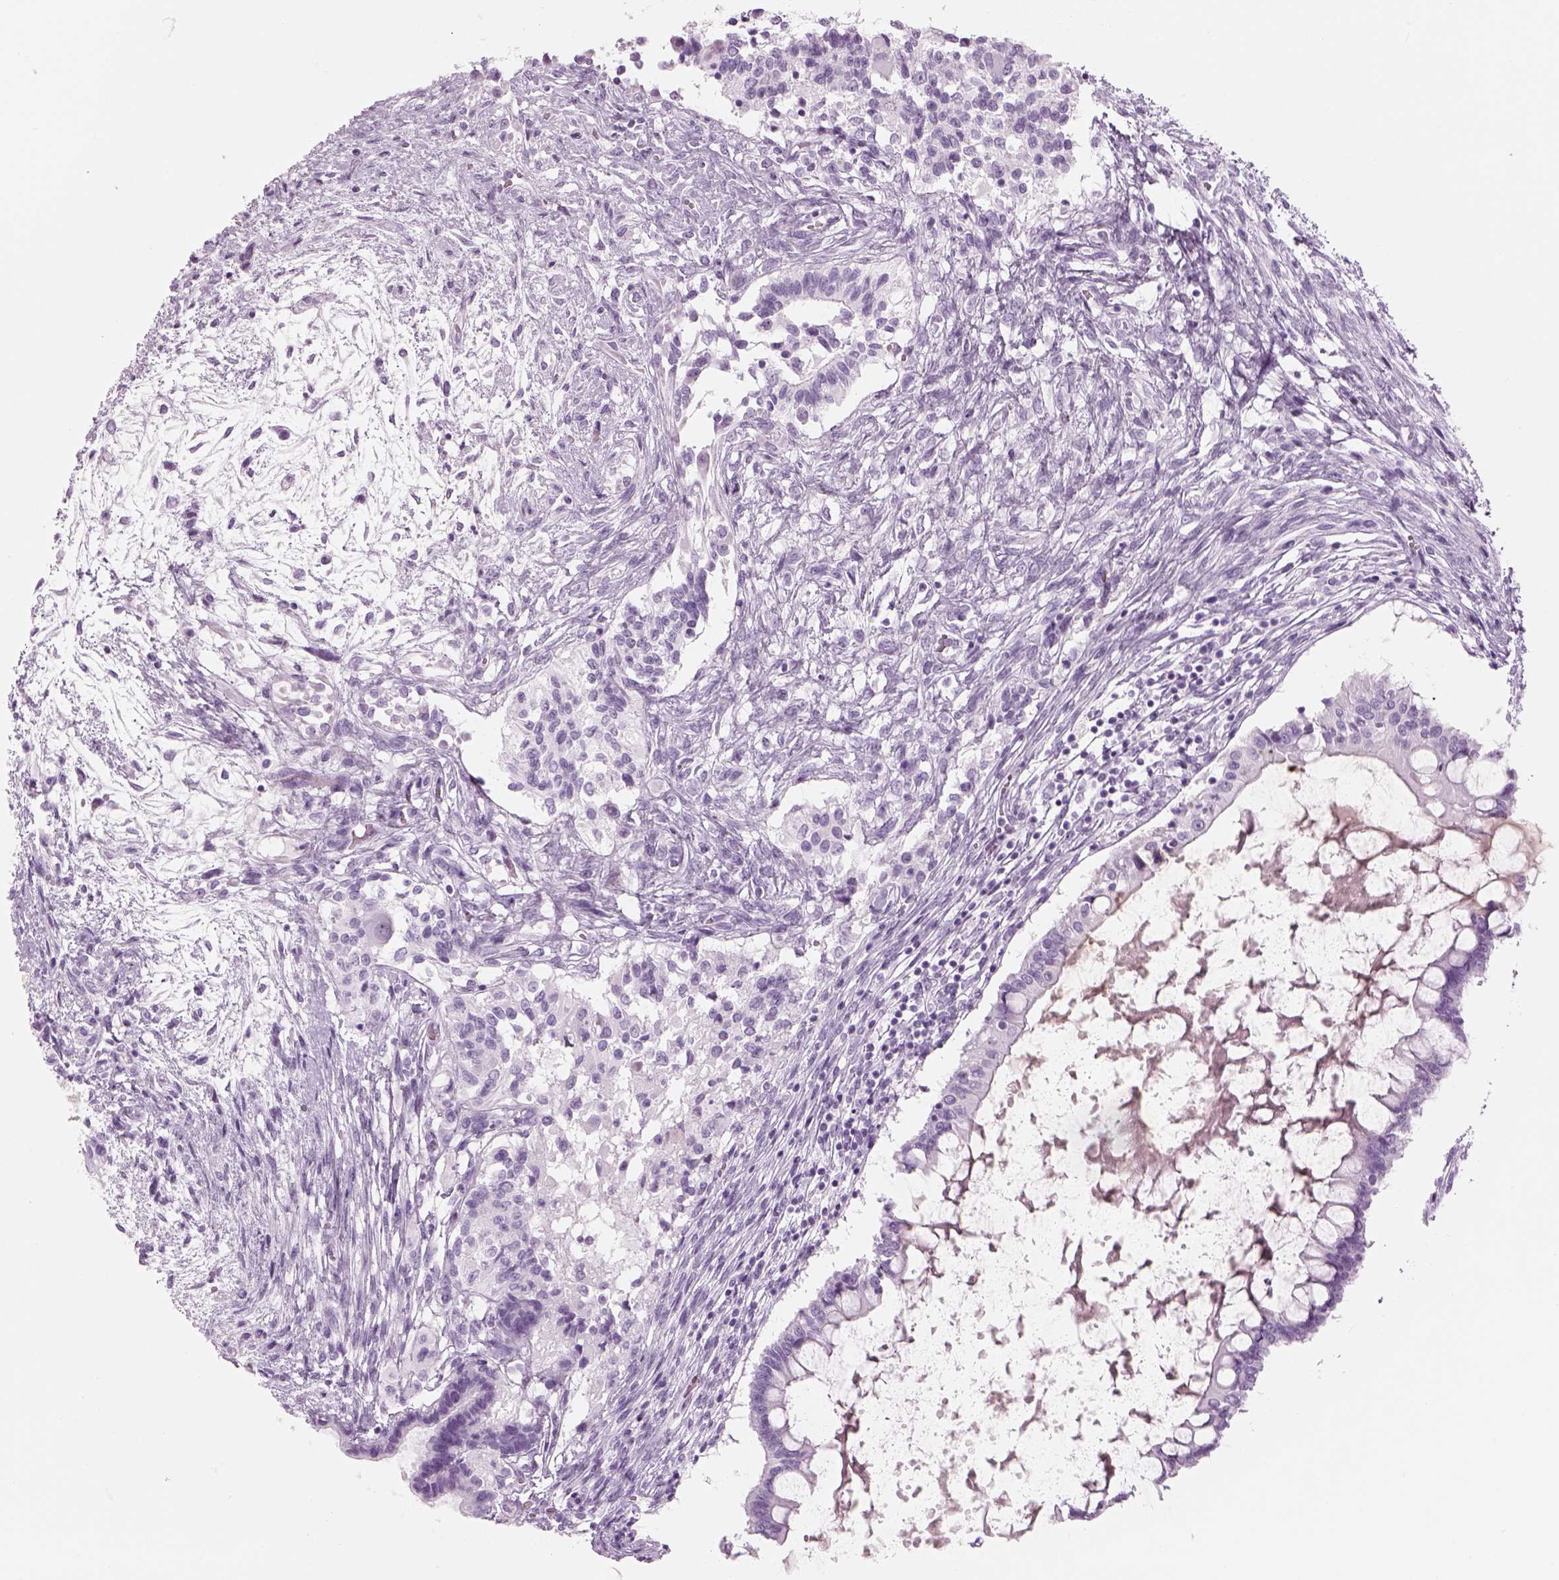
{"staining": {"intensity": "negative", "quantity": "none", "location": "none"}, "tissue": "testis cancer", "cell_type": "Tumor cells", "image_type": "cancer", "snomed": [{"axis": "morphology", "description": "Carcinoma, Embryonal, NOS"}, {"axis": "topography", "description": "Testis"}], "caption": "Histopathology image shows no significant protein expression in tumor cells of testis cancer. The staining was performed using DAB to visualize the protein expression in brown, while the nuclei were stained in blue with hematoxylin (Magnification: 20x).", "gene": "SAG", "patient": {"sex": "male", "age": 37}}